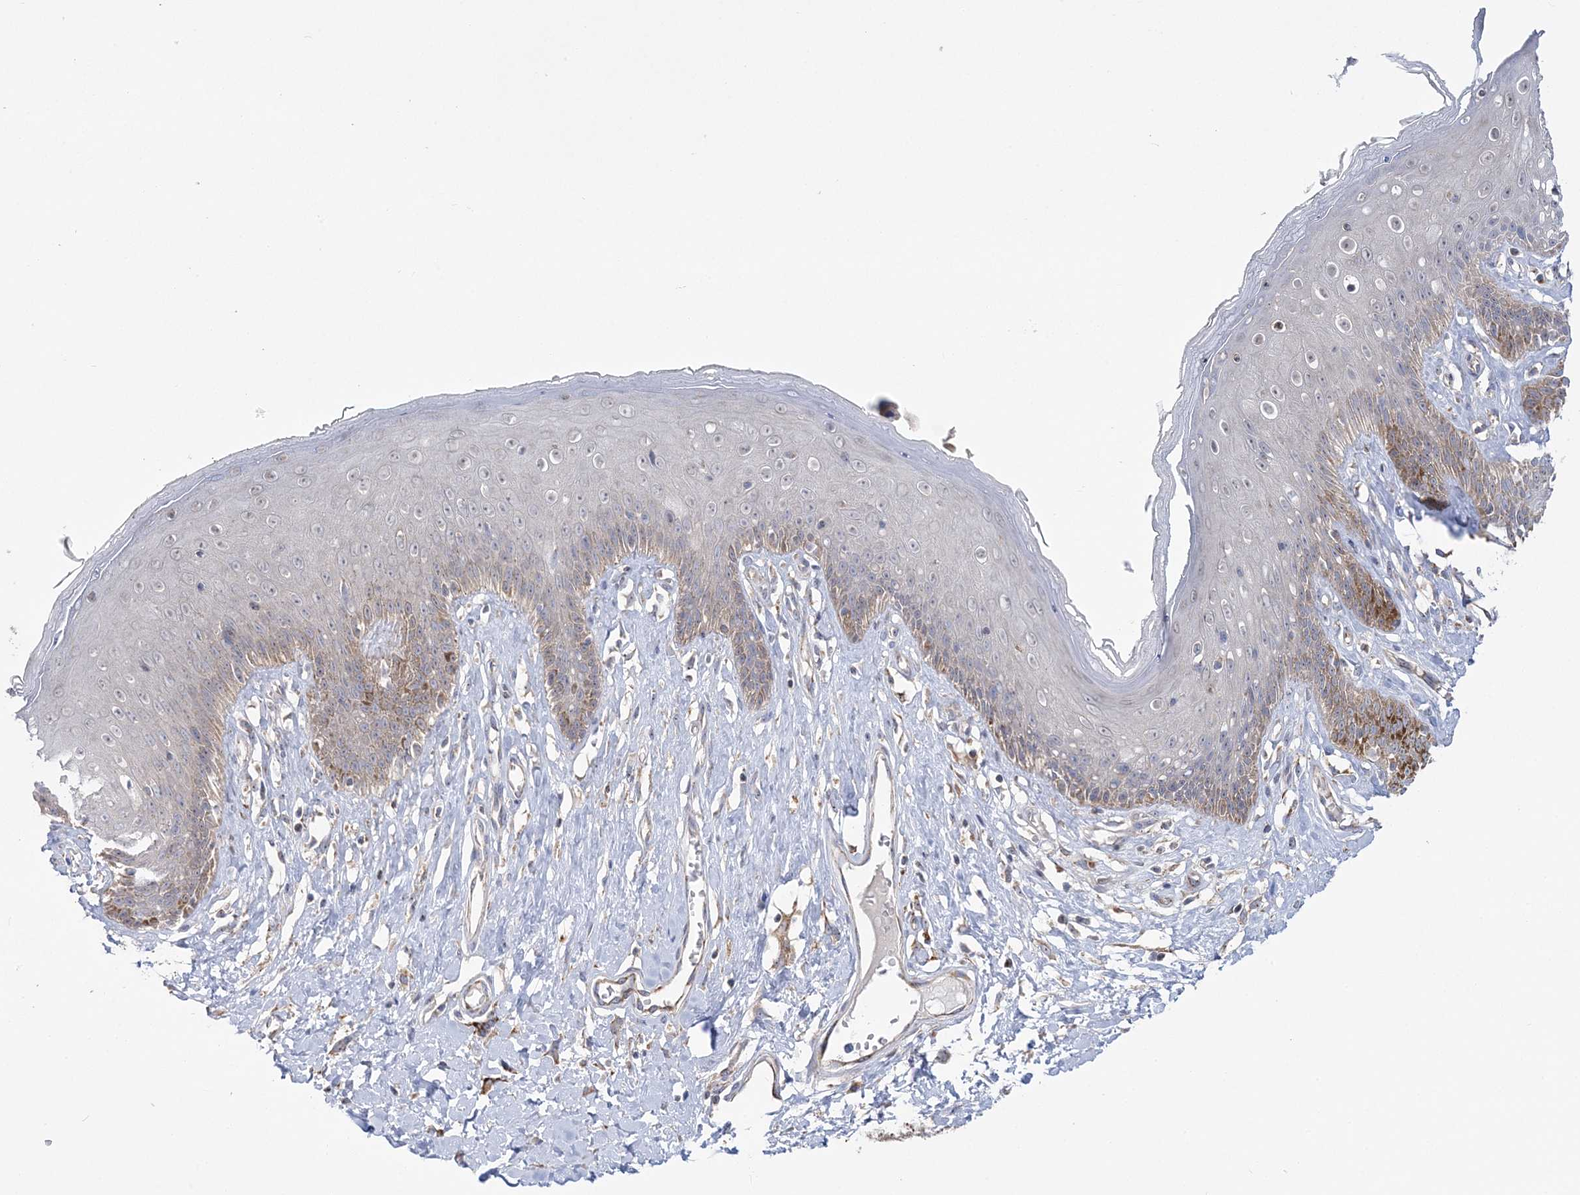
{"staining": {"intensity": "moderate", "quantity": "<25%", "location": "cytoplasmic/membranous"}, "tissue": "skin", "cell_type": "Epidermal cells", "image_type": "normal", "snomed": [{"axis": "morphology", "description": "Normal tissue, NOS"}, {"axis": "morphology", "description": "Squamous cell carcinoma, NOS"}, {"axis": "topography", "description": "Vulva"}], "caption": "Moderate cytoplasmic/membranous protein staining is identified in approximately <25% of epidermal cells in skin. (DAB = brown stain, brightfield microscopy at high magnification).", "gene": "MMADHC", "patient": {"sex": "female", "age": 85}}